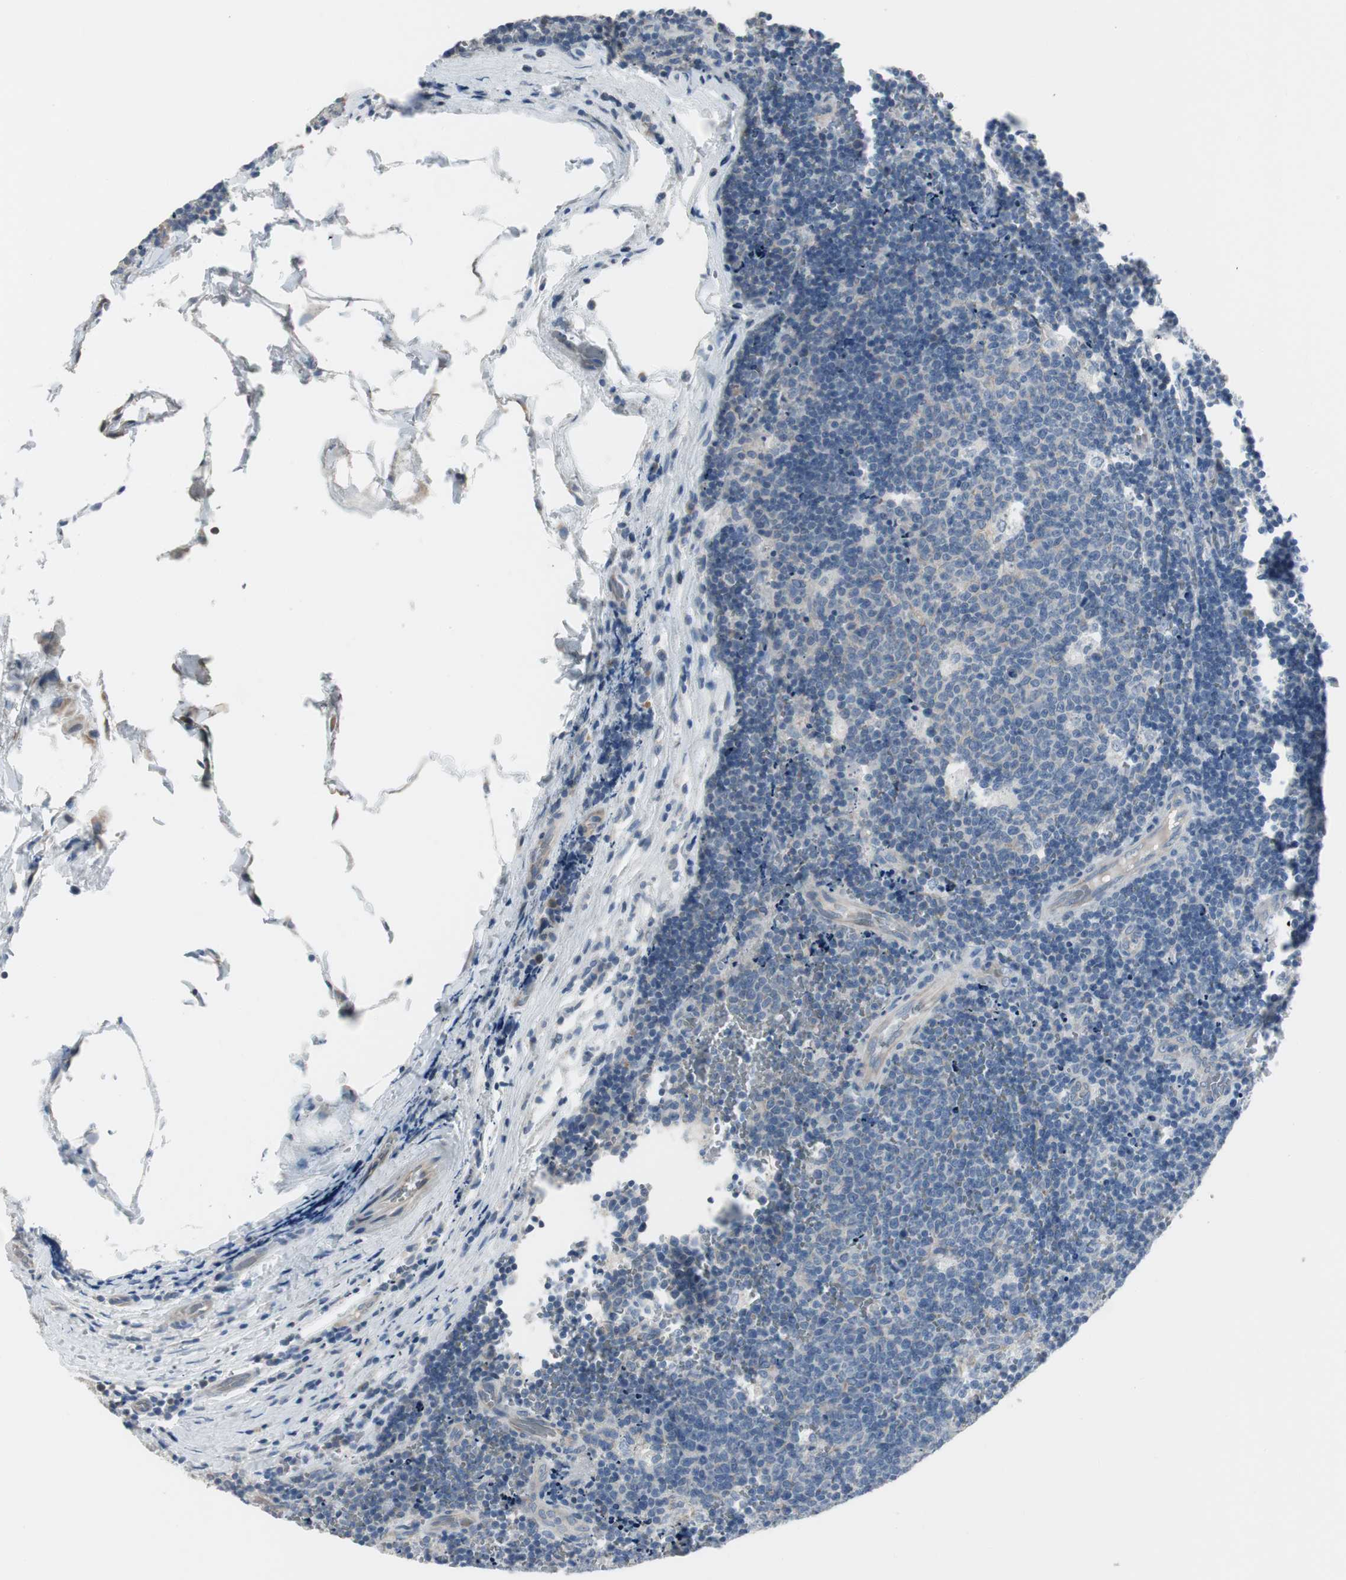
{"staining": {"intensity": "negative", "quantity": "none", "location": "none"}, "tissue": "lymph node", "cell_type": "Germinal center cells", "image_type": "normal", "snomed": [{"axis": "morphology", "description": "Normal tissue, NOS"}, {"axis": "topography", "description": "Lymph node"}, {"axis": "topography", "description": "Salivary gland"}], "caption": "This is an immunohistochemistry (IHC) image of normal lymph node. There is no positivity in germinal center cells.", "gene": "SPINK4", "patient": {"sex": "male", "age": 8}}